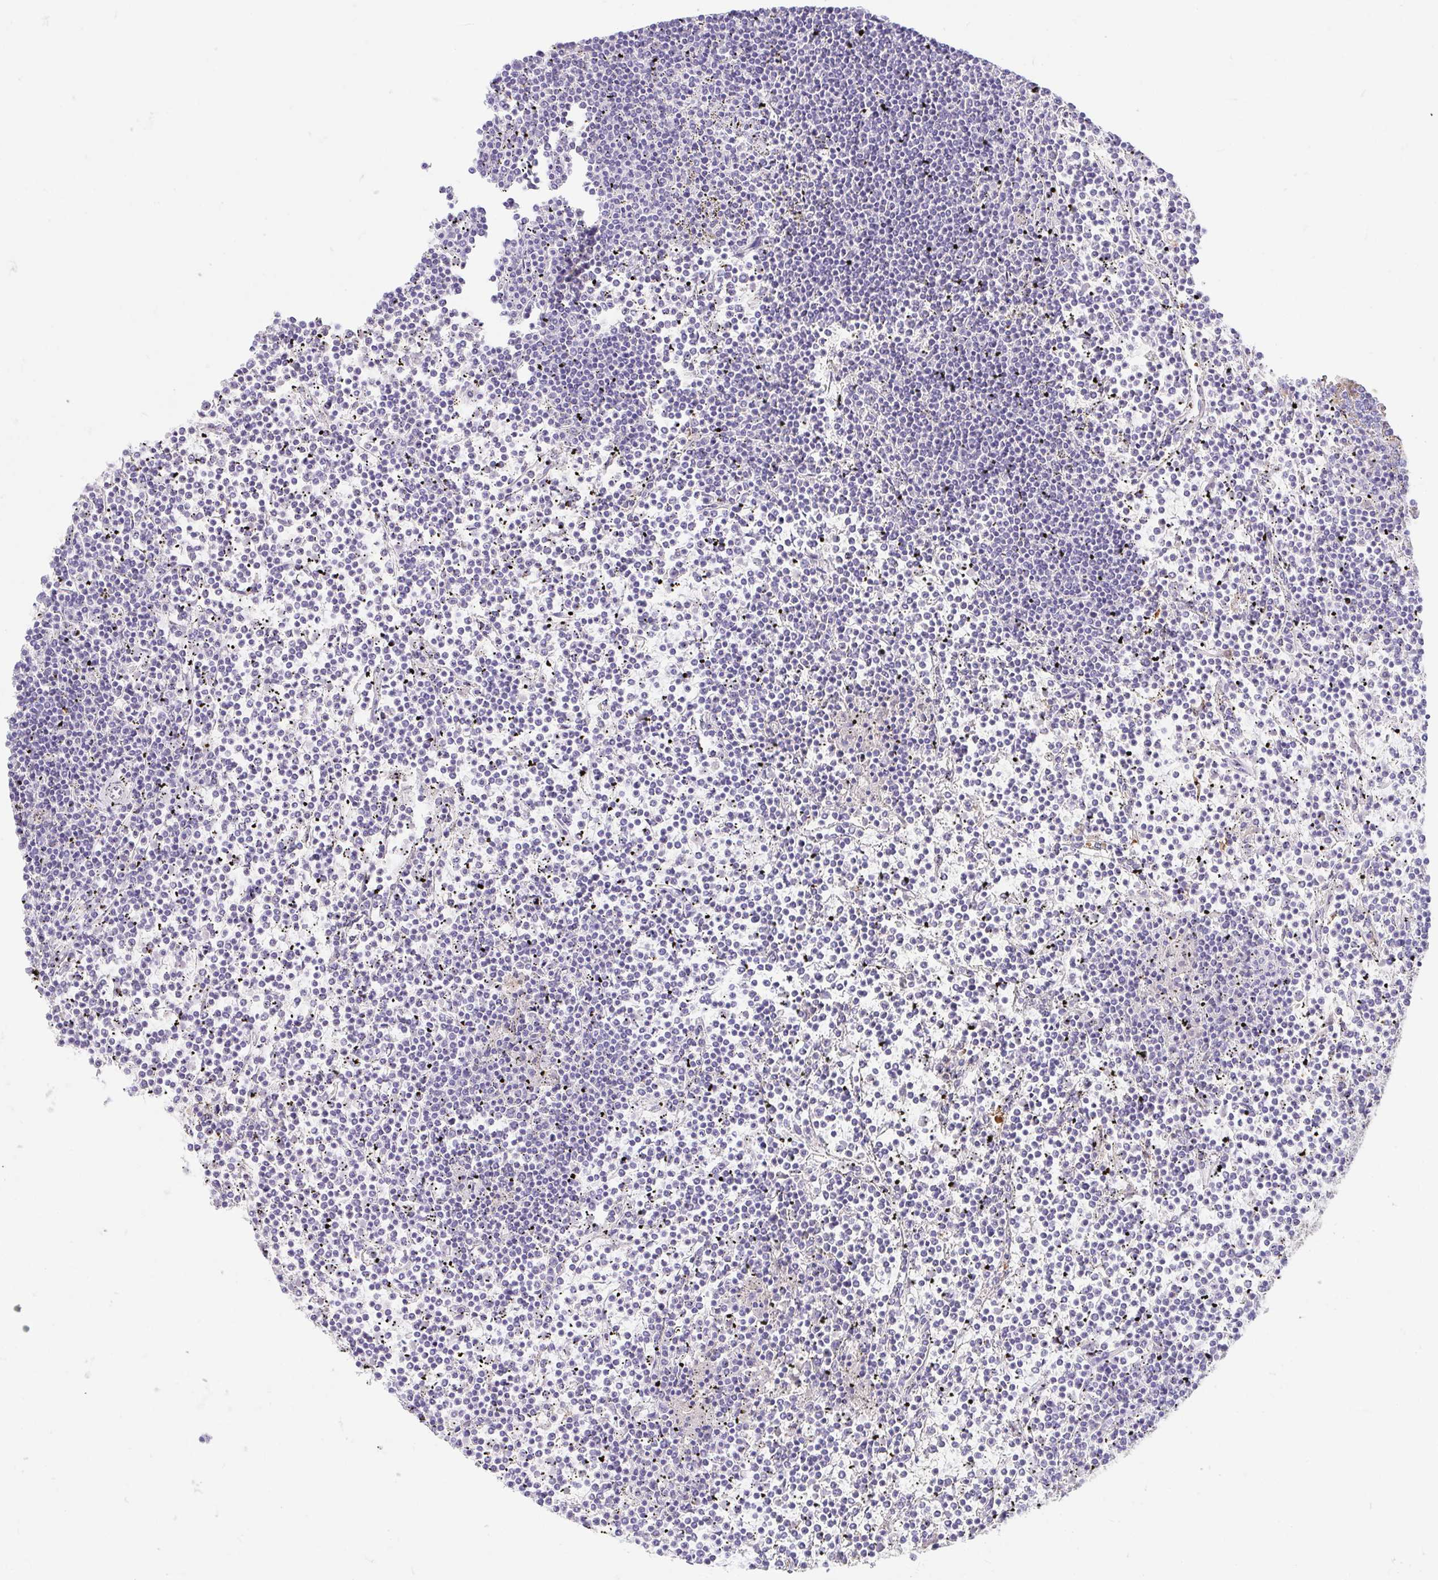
{"staining": {"intensity": "negative", "quantity": "none", "location": "none"}, "tissue": "lymphoma", "cell_type": "Tumor cells", "image_type": "cancer", "snomed": [{"axis": "morphology", "description": "Malignant lymphoma, non-Hodgkin's type, Low grade"}, {"axis": "topography", "description": "Spleen"}], "caption": "Micrograph shows no significant protein positivity in tumor cells of lymphoma. (Immunohistochemistry (ihc), brightfield microscopy, high magnification).", "gene": "FABP3", "patient": {"sex": "female", "age": 19}}